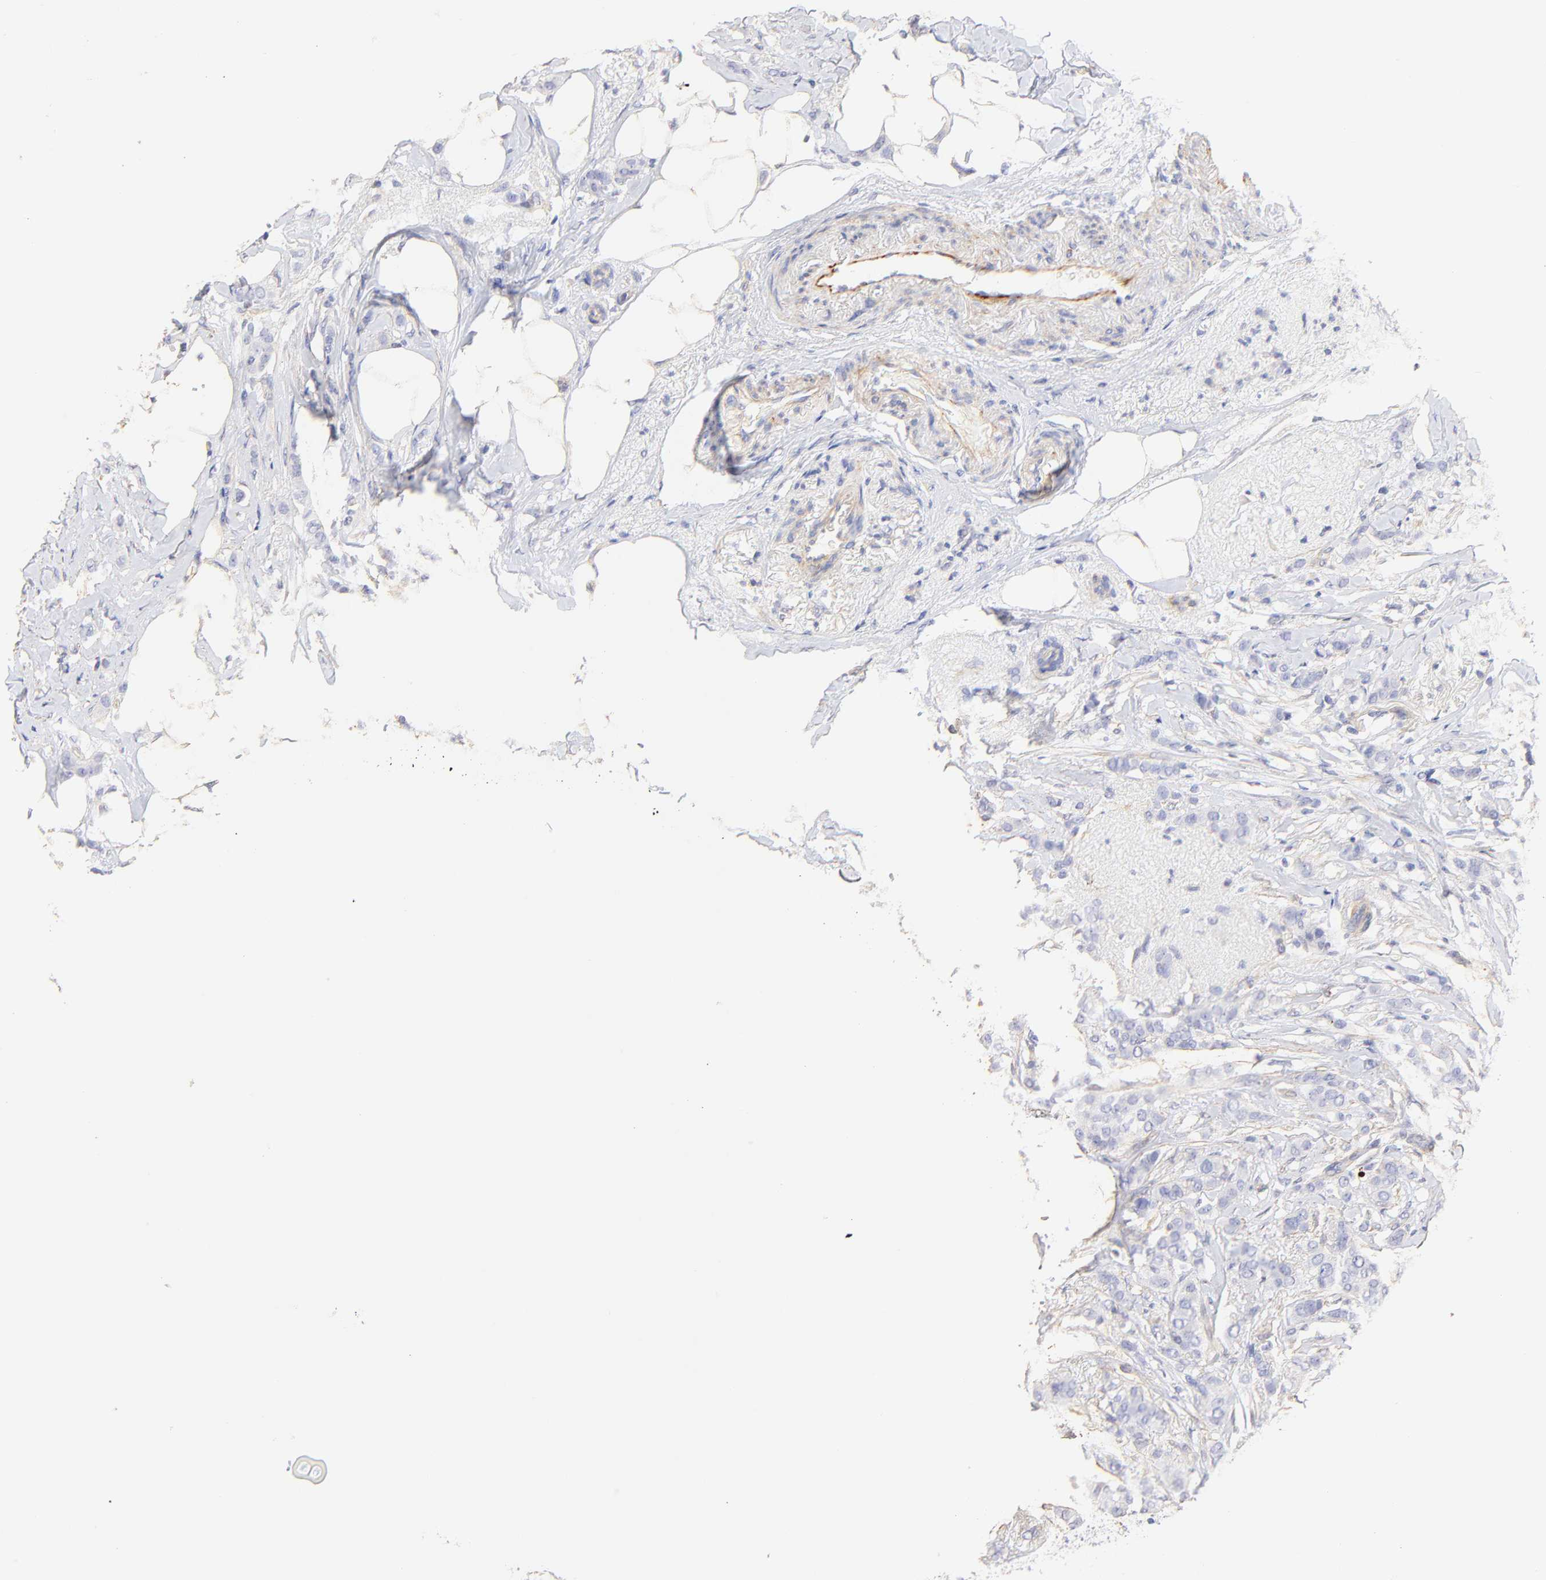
{"staining": {"intensity": "negative", "quantity": "none", "location": "none"}, "tissue": "breast cancer", "cell_type": "Tumor cells", "image_type": "cancer", "snomed": [{"axis": "morphology", "description": "Lobular carcinoma"}, {"axis": "topography", "description": "Breast"}], "caption": "DAB immunohistochemical staining of breast cancer shows no significant expression in tumor cells.", "gene": "ACTRT1", "patient": {"sex": "female", "age": 55}}